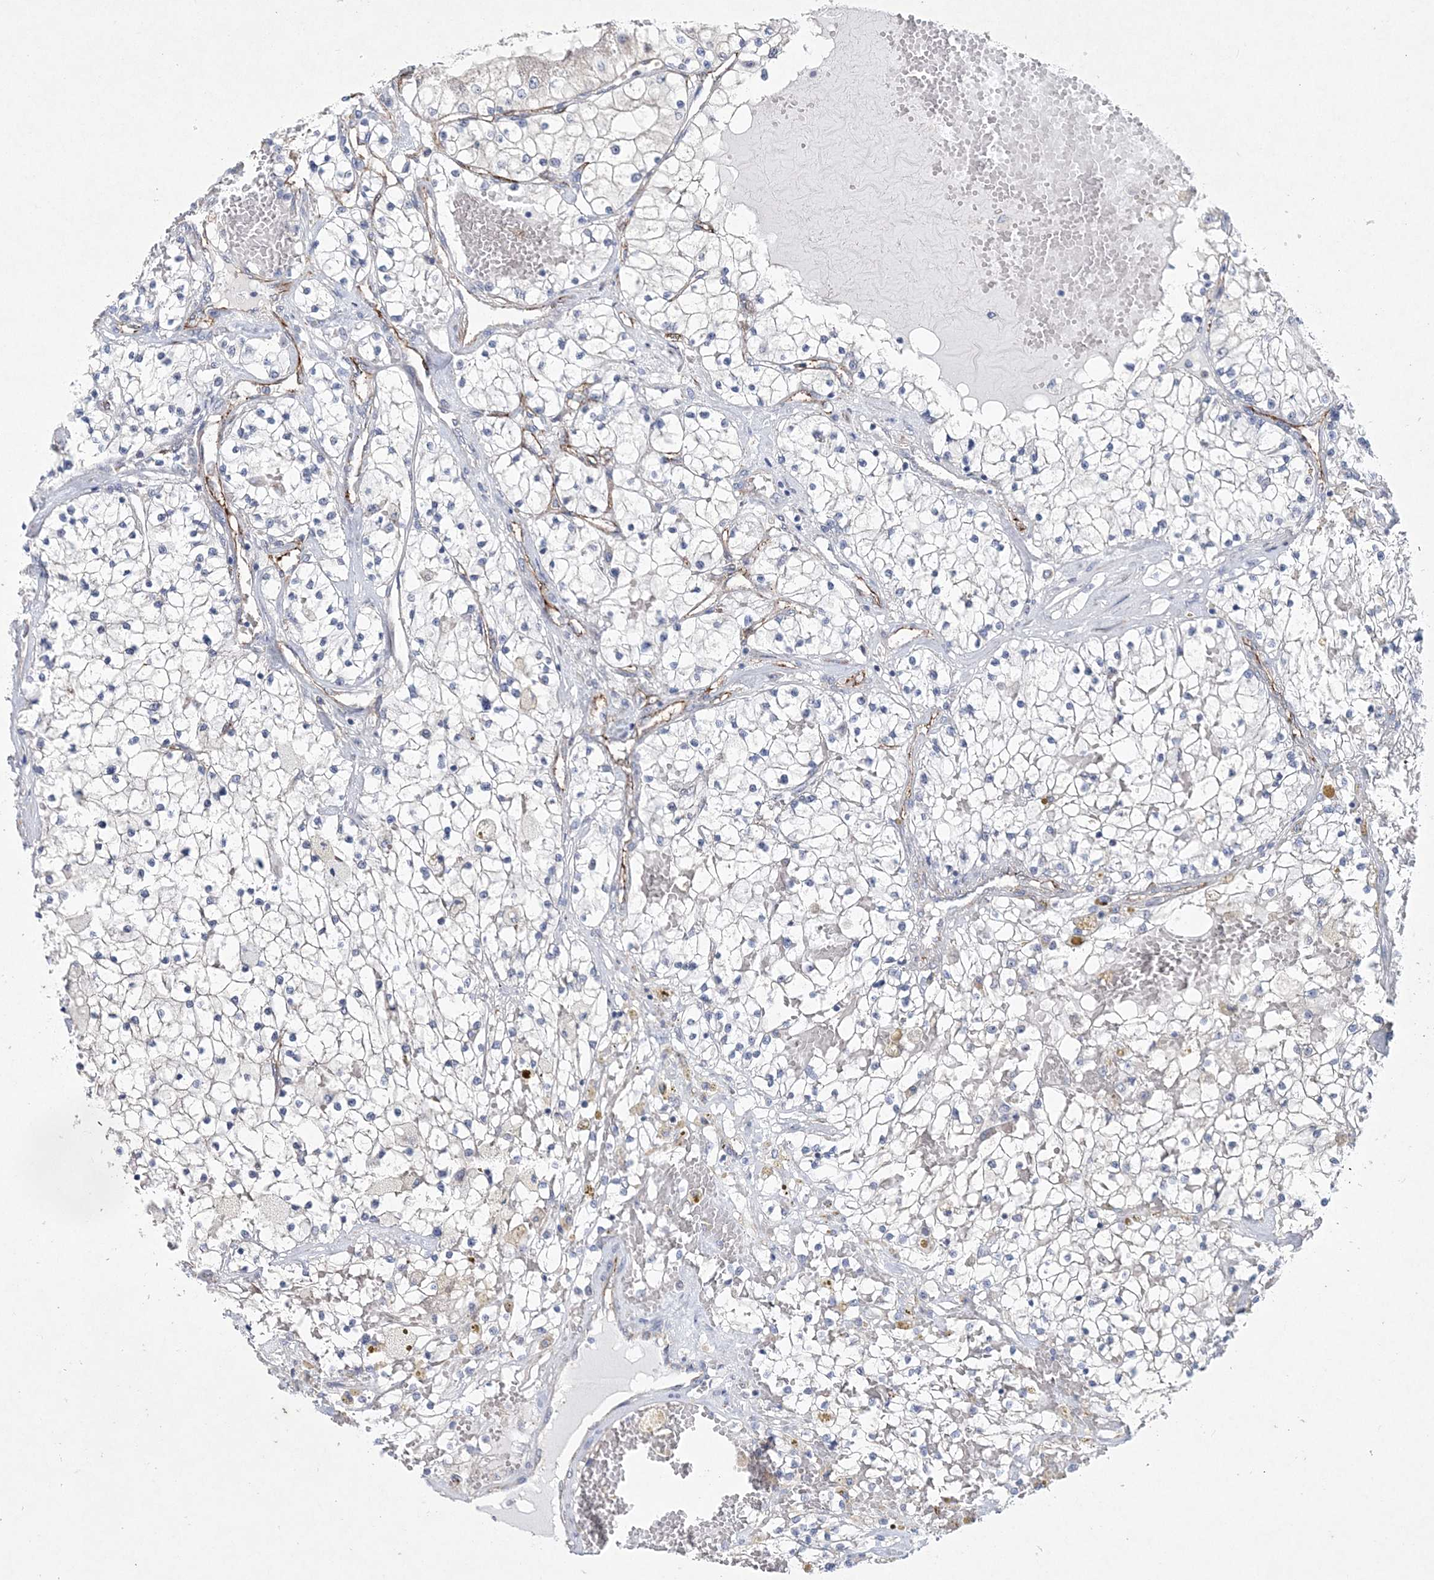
{"staining": {"intensity": "negative", "quantity": "none", "location": "none"}, "tissue": "renal cancer", "cell_type": "Tumor cells", "image_type": "cancer", "snomed": [{"axis": "morphology", "description": "Normal tissue, NOS"}, {"axis": "morphology", "description": "Adenocarcinoma, NOS"}, {"axis": "topography", "description": "Kidney"}], "caption": "Tumor cells show no significant protein staining in renal cancer (adenocarcinoma). Nuclei are stained in blue.", "gene": "DPCD", "patient": {"sex": "male", "age": 68}}